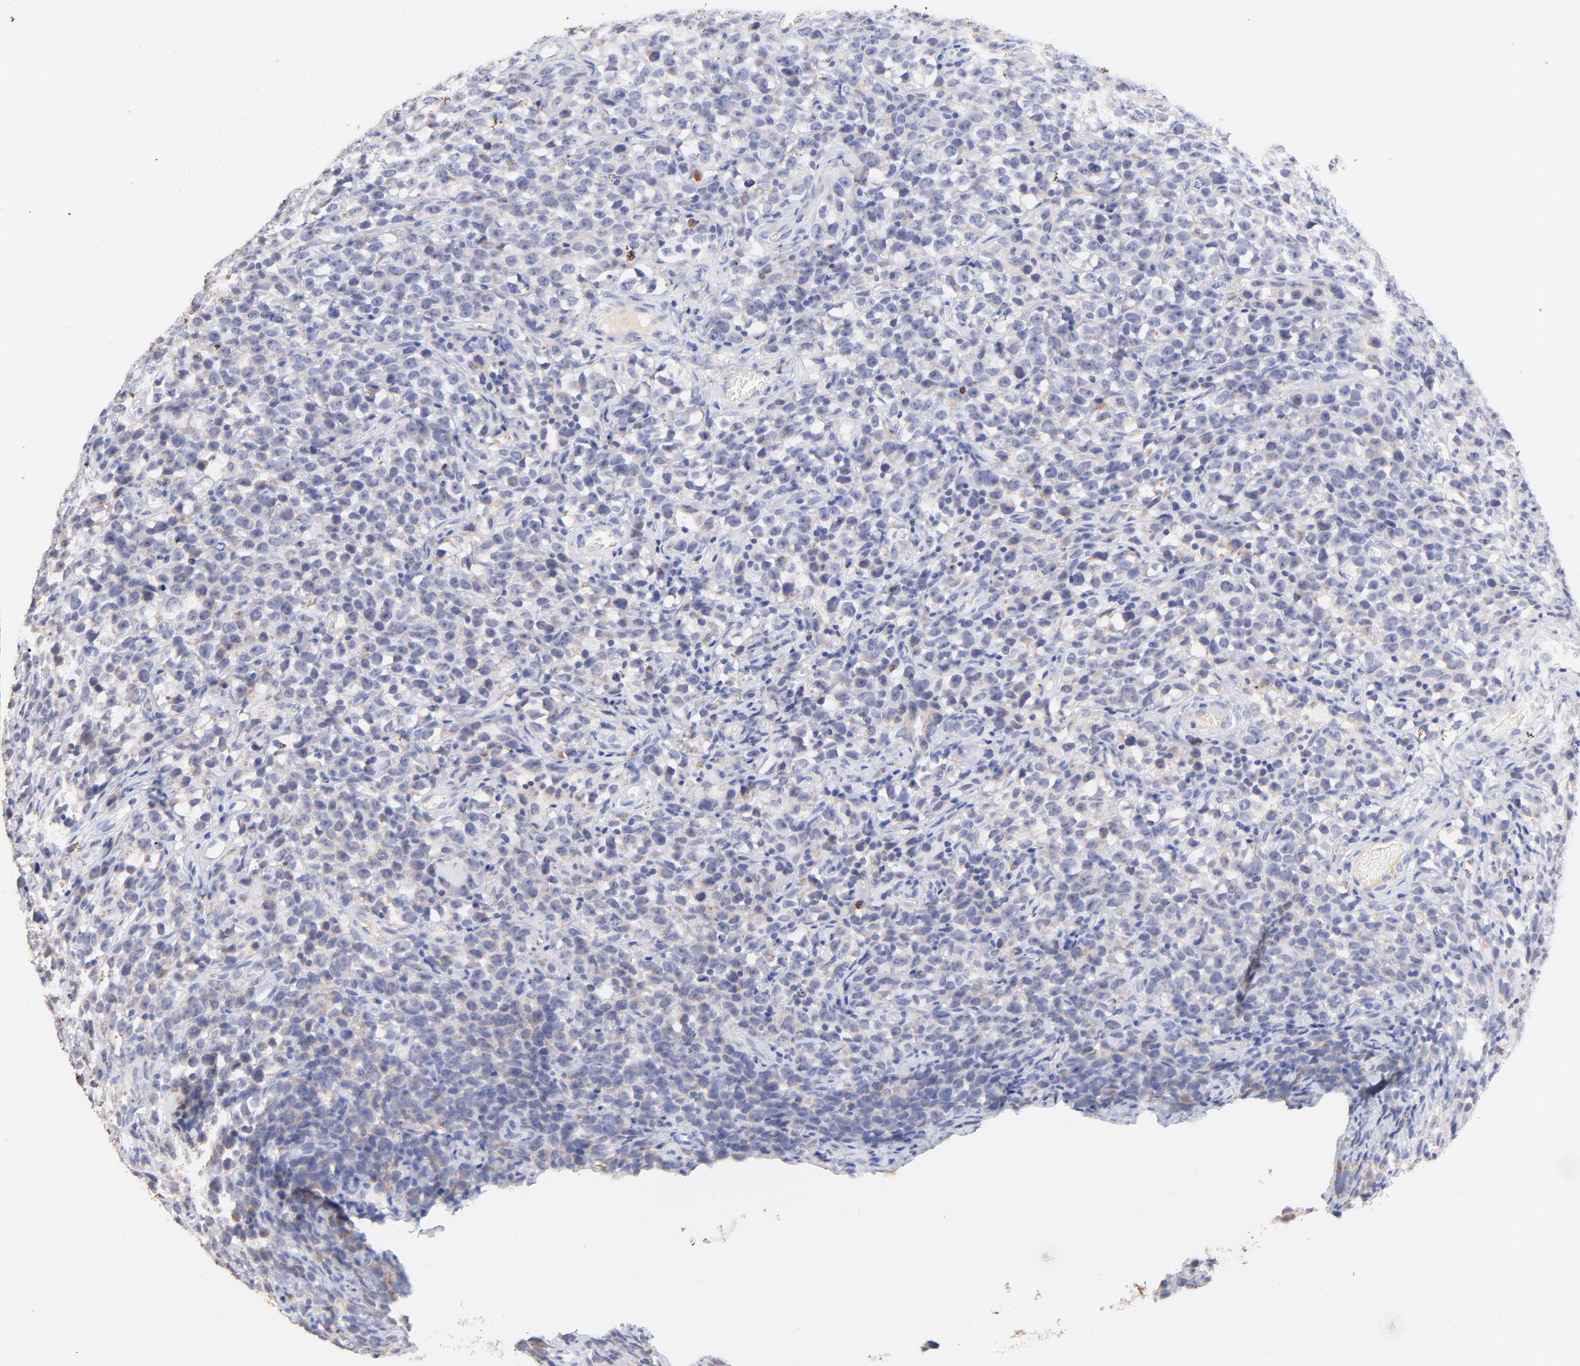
{"staining": {"intensity": "negative", "quantity": "none", "location": "none"}, "tissue": "testis cancer", "cell_type": "Tumor cells", "image_type": "cancer", "snomed": [{"axis": "morphology", "description": "Seminoma, NOS"}, {"axis": "topography", "description": "Testis"}], "caption": "Immunohistochemistry of seminoma (testis) demonstrates no expression in tumor cells.", "gene": "IGLV7-43", "patient": {"sex": "male", "age": 25}}